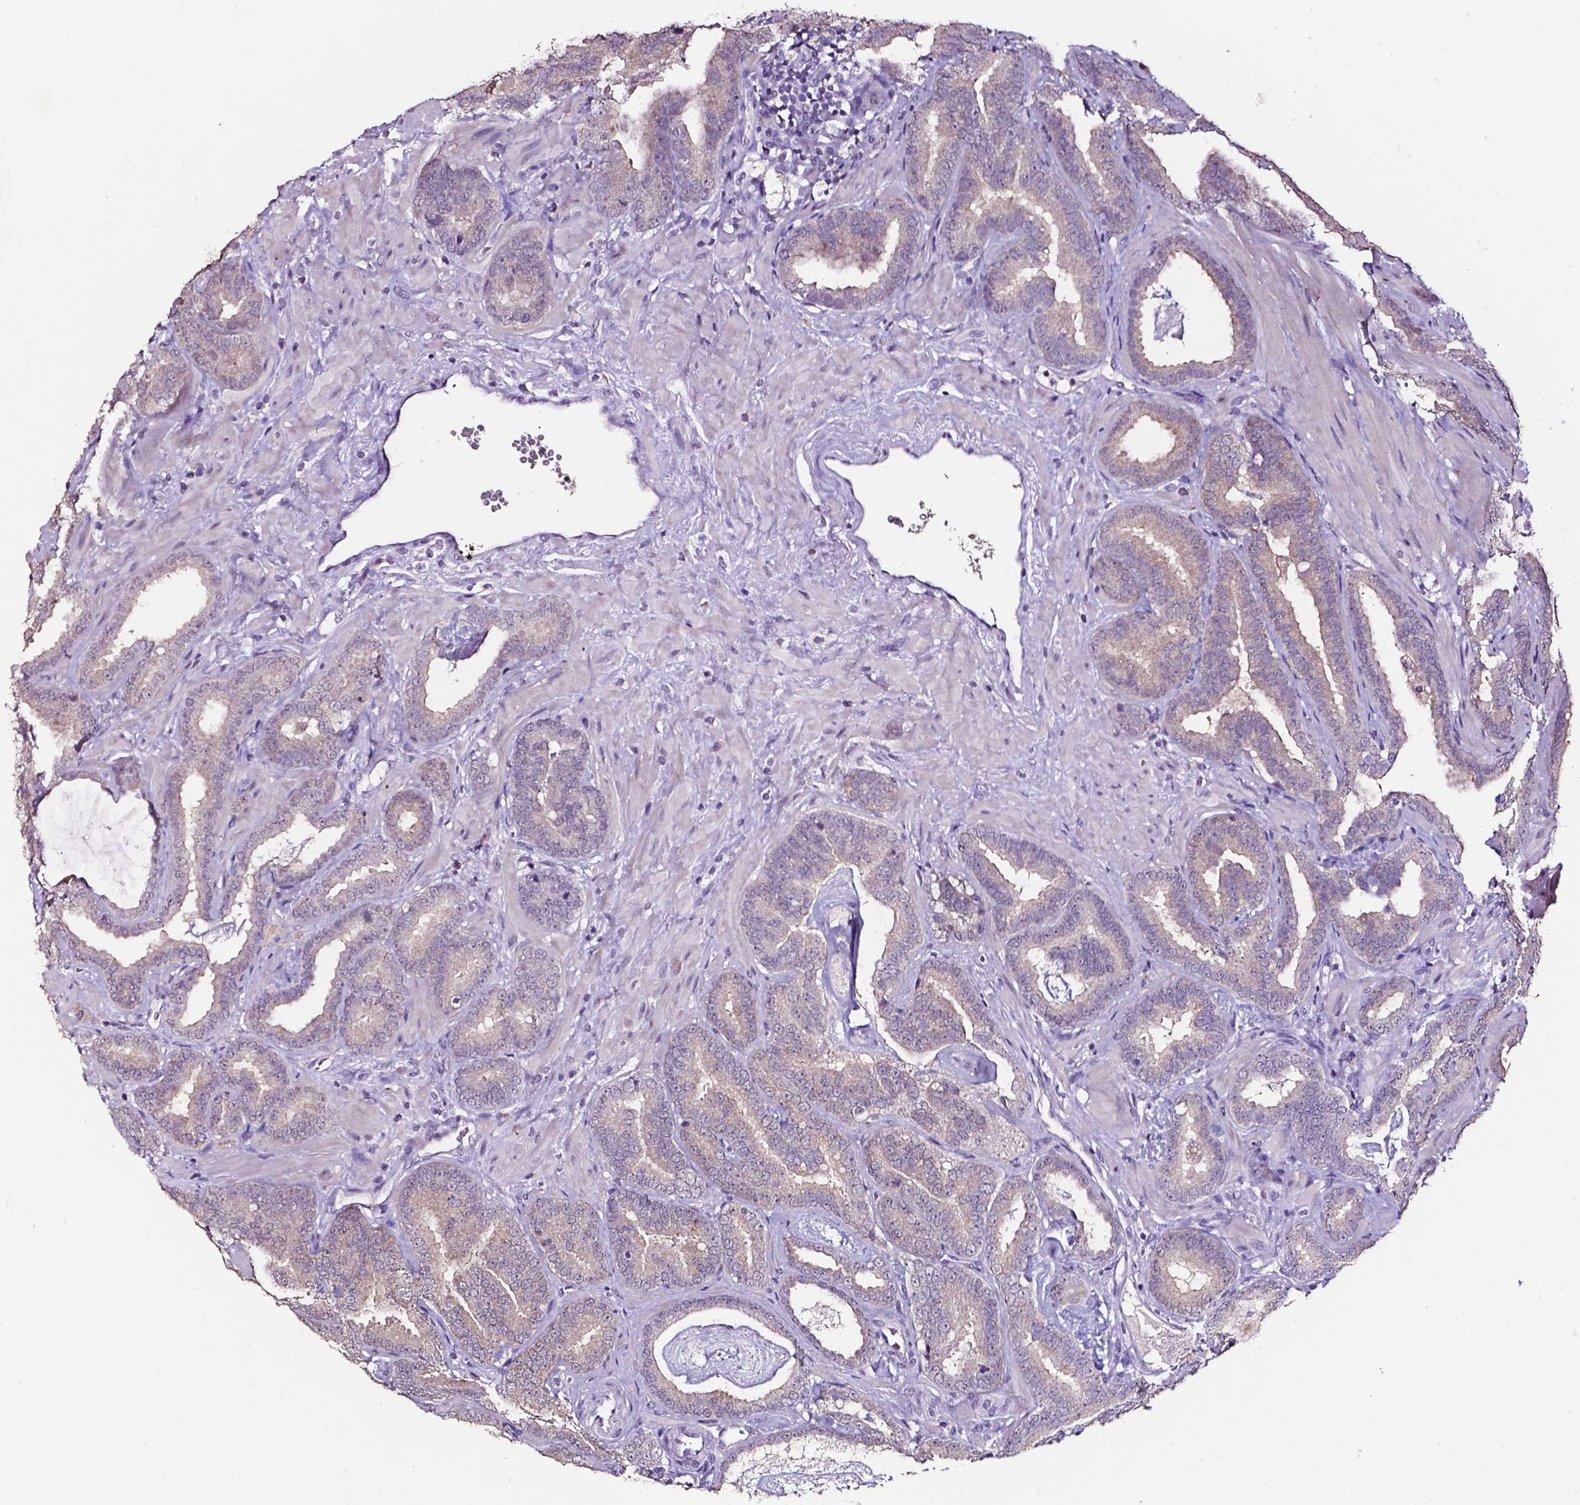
{"staining": {"intensity": "negative", "quantity": "none", "location": "none"}, "tissue": "prostate cancer", "cell_type": "Tumor cells", "image_type": "cancer", "snomed": [{"axis": "morphology", "description": "Adenocarcinoma, Low grade"}, {"axis": "topography", "description": "Prostate"}], "caption": "The immunohistochemistry photomicrograph has no significant positivity in tumor cells of prostate adenocarcinoma (low-grade) tissue.", "gene": "PSAT1", "patient": {"sex": "male", "age": 63}}